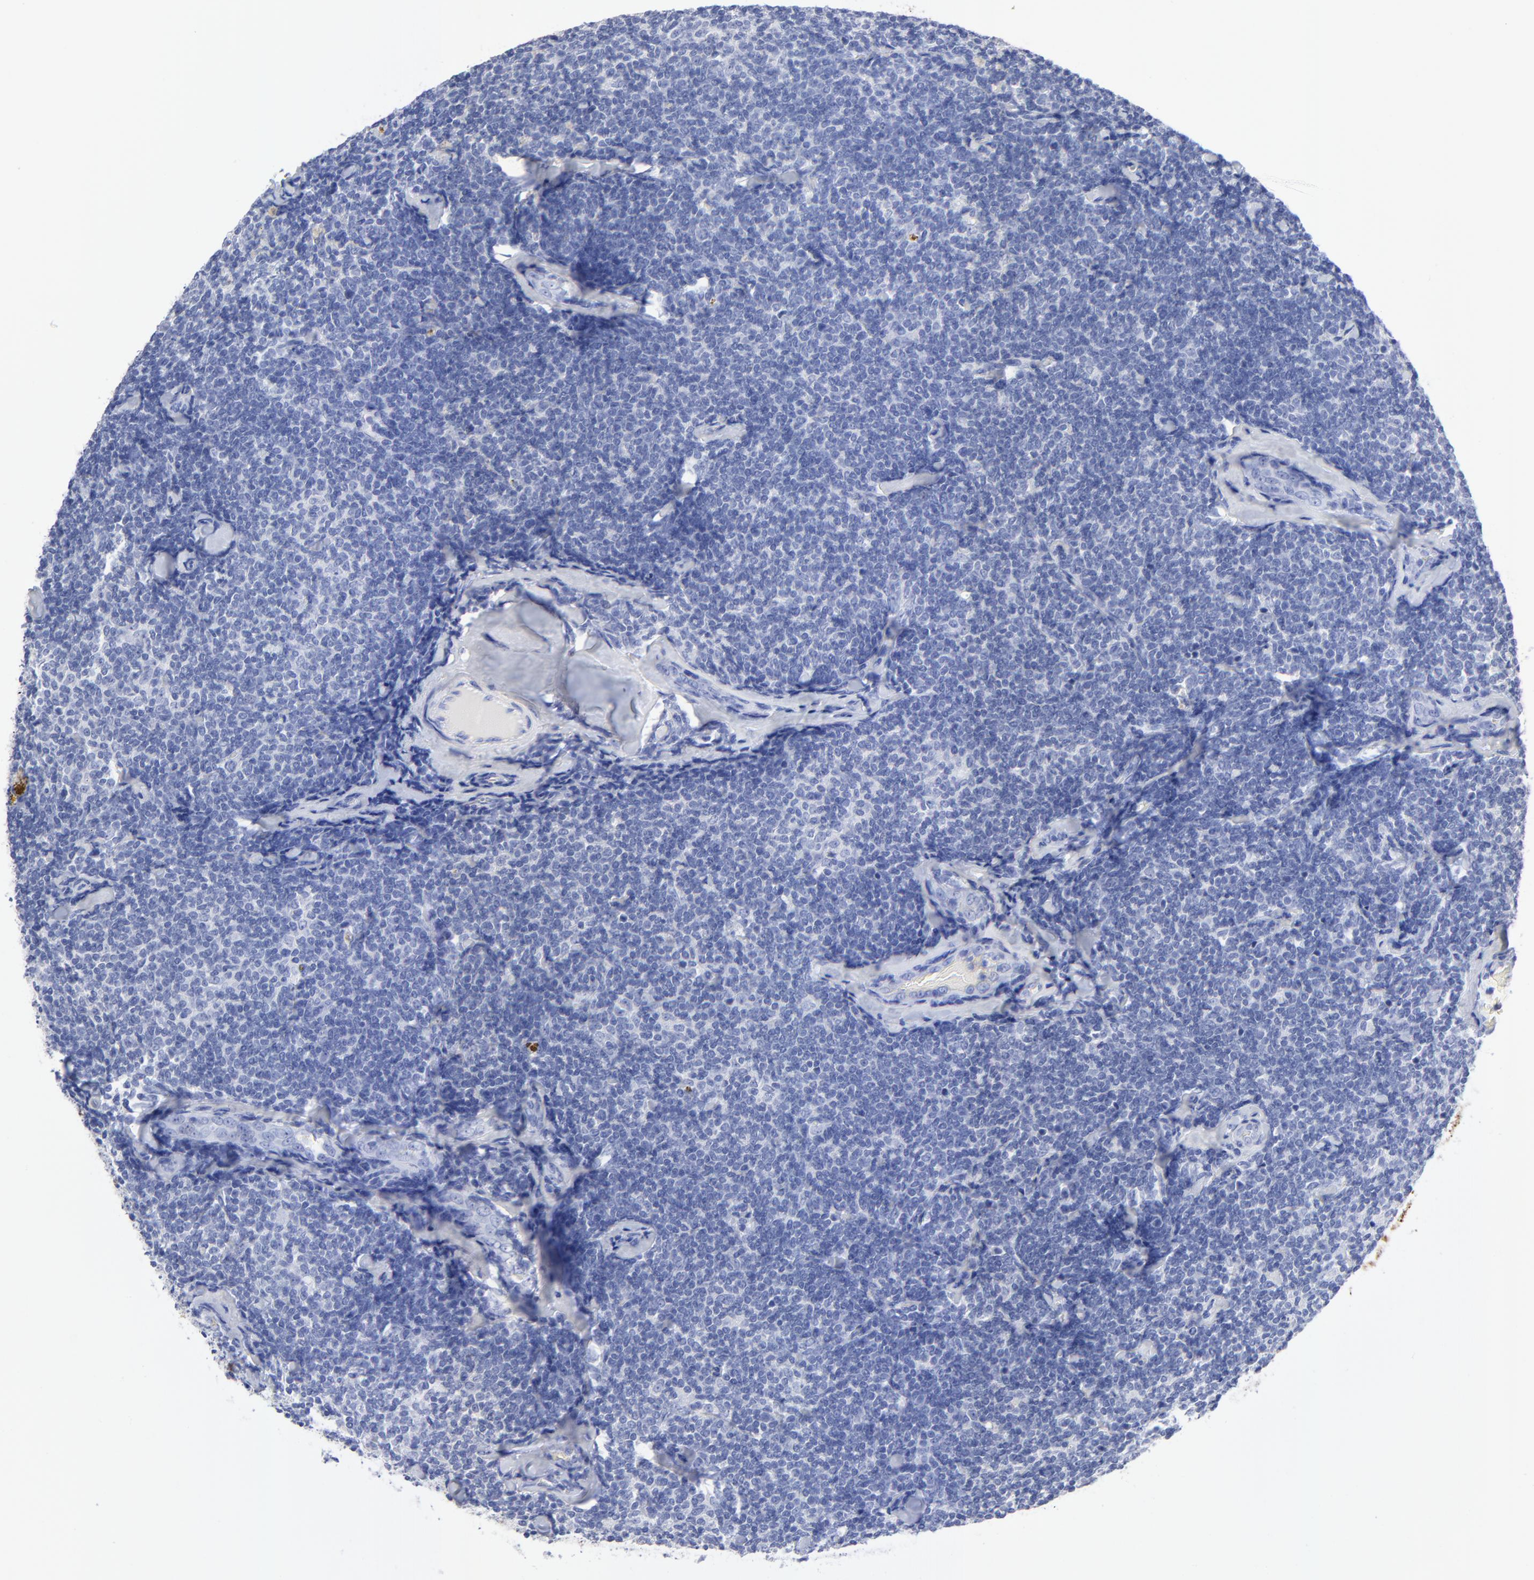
{"staining": {"intensity": "negative", "quantity": "none", "location": "none"}, "tissue": "lymphoma", "cell_type": "Tumor cells", "image_type": "cancer", "snomed": [{"axis": "morphology", "description": "Malignant lymphoma, non-Hodgkin's type, Low grade"}, {"axis": "topography", "description": "Lymph node"}], "caption": "Low-grade malignant lymphoma, non-Hodgkin's type was stained to show a protein in brown. There is no significant staining in tumor cells.", "gene": "ACY1", "patient": {"sex": "female", "age": 56}}